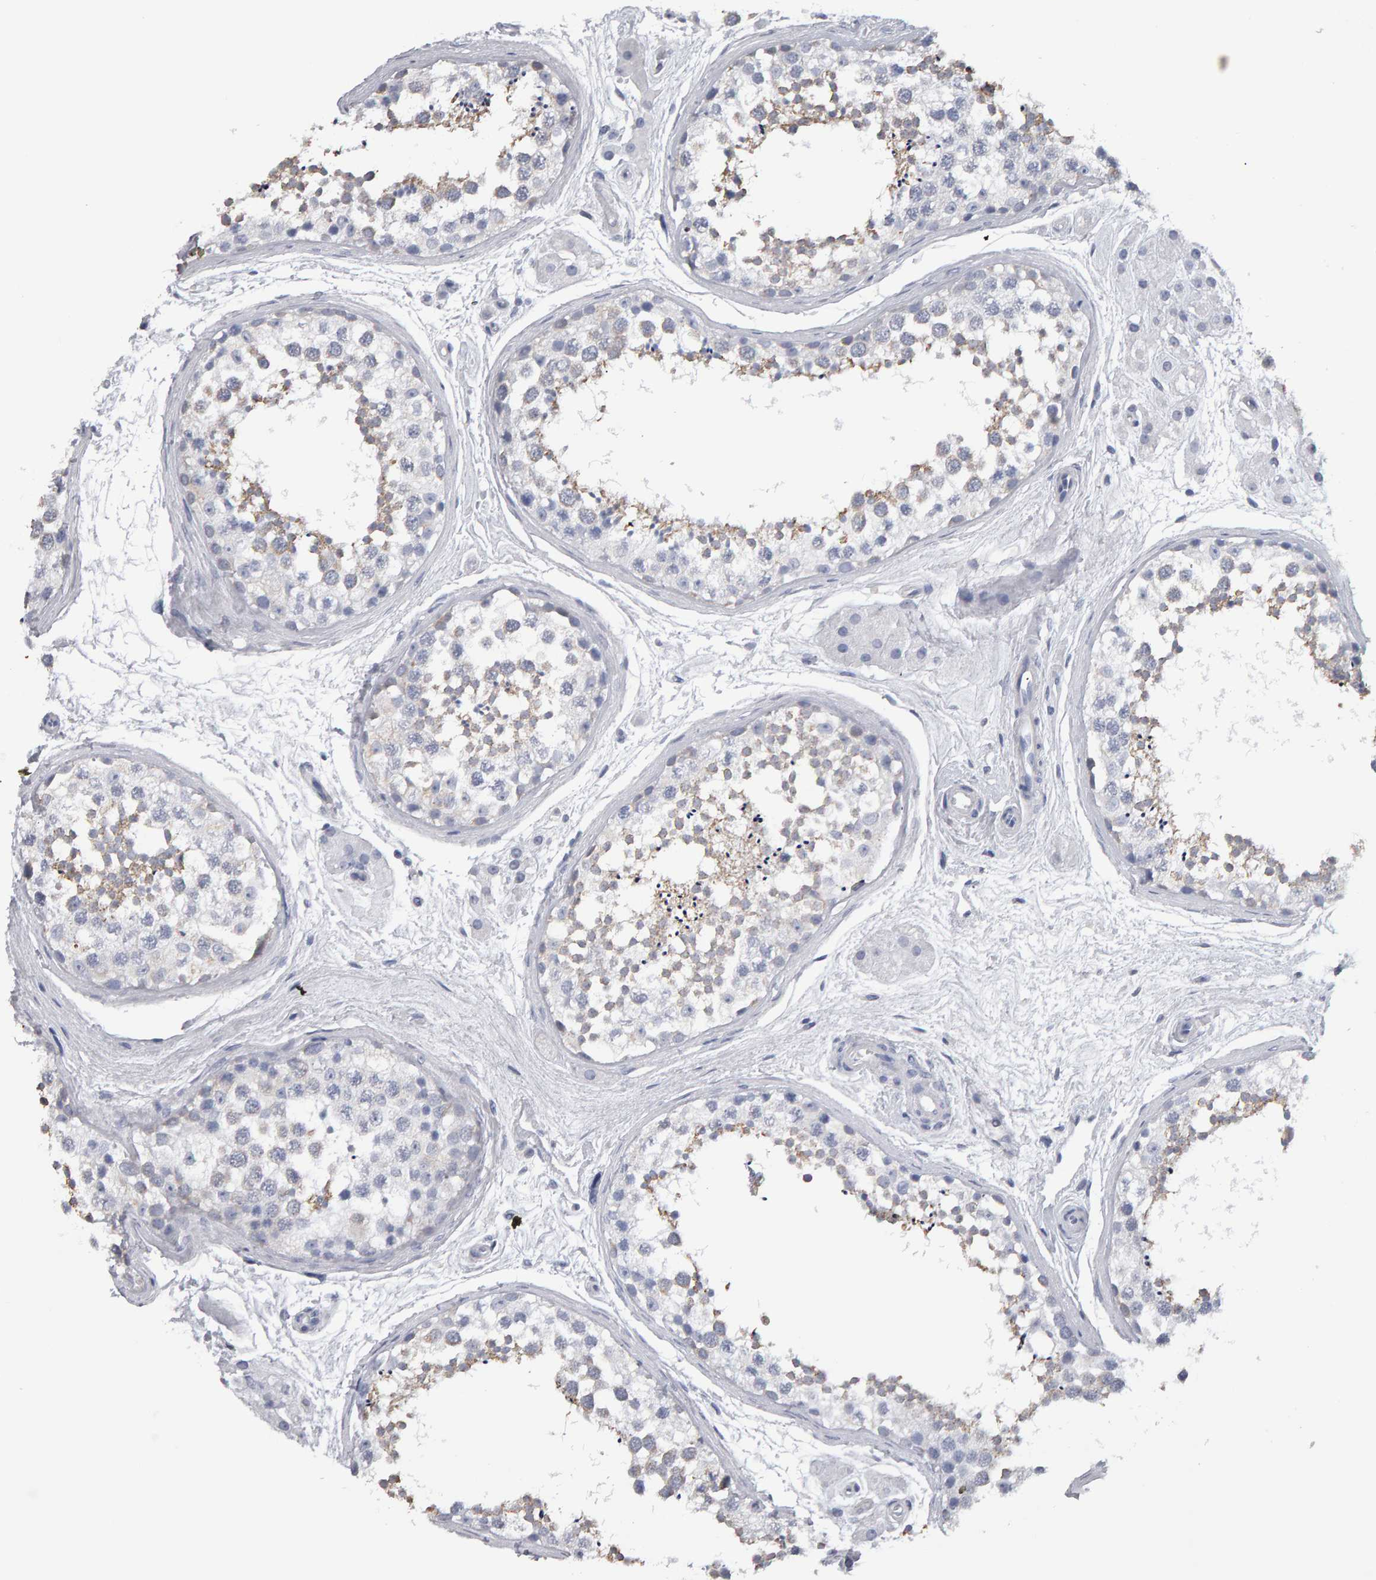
{"staining": {"intensity": "weak", "quantity": "<25%", "location": "cytoplasmic/membranous"}, "tissue": "testis", "cell_type": "Cells in seminiferous ducts", "image_type": "normal", "snomed": [{"axis": "morphology", "description": "Normal tissue, NOS"}, {"axis": "topography", "description": "Testis"}], "caption": "DAB (3,3'-diaminobenzidine) immunohistochemical staining of unremarkable testis shows no significant expression in cells in seminiferous ducts.", "gene": "CD38", "patient": {"sex": "male", "age": 56}}